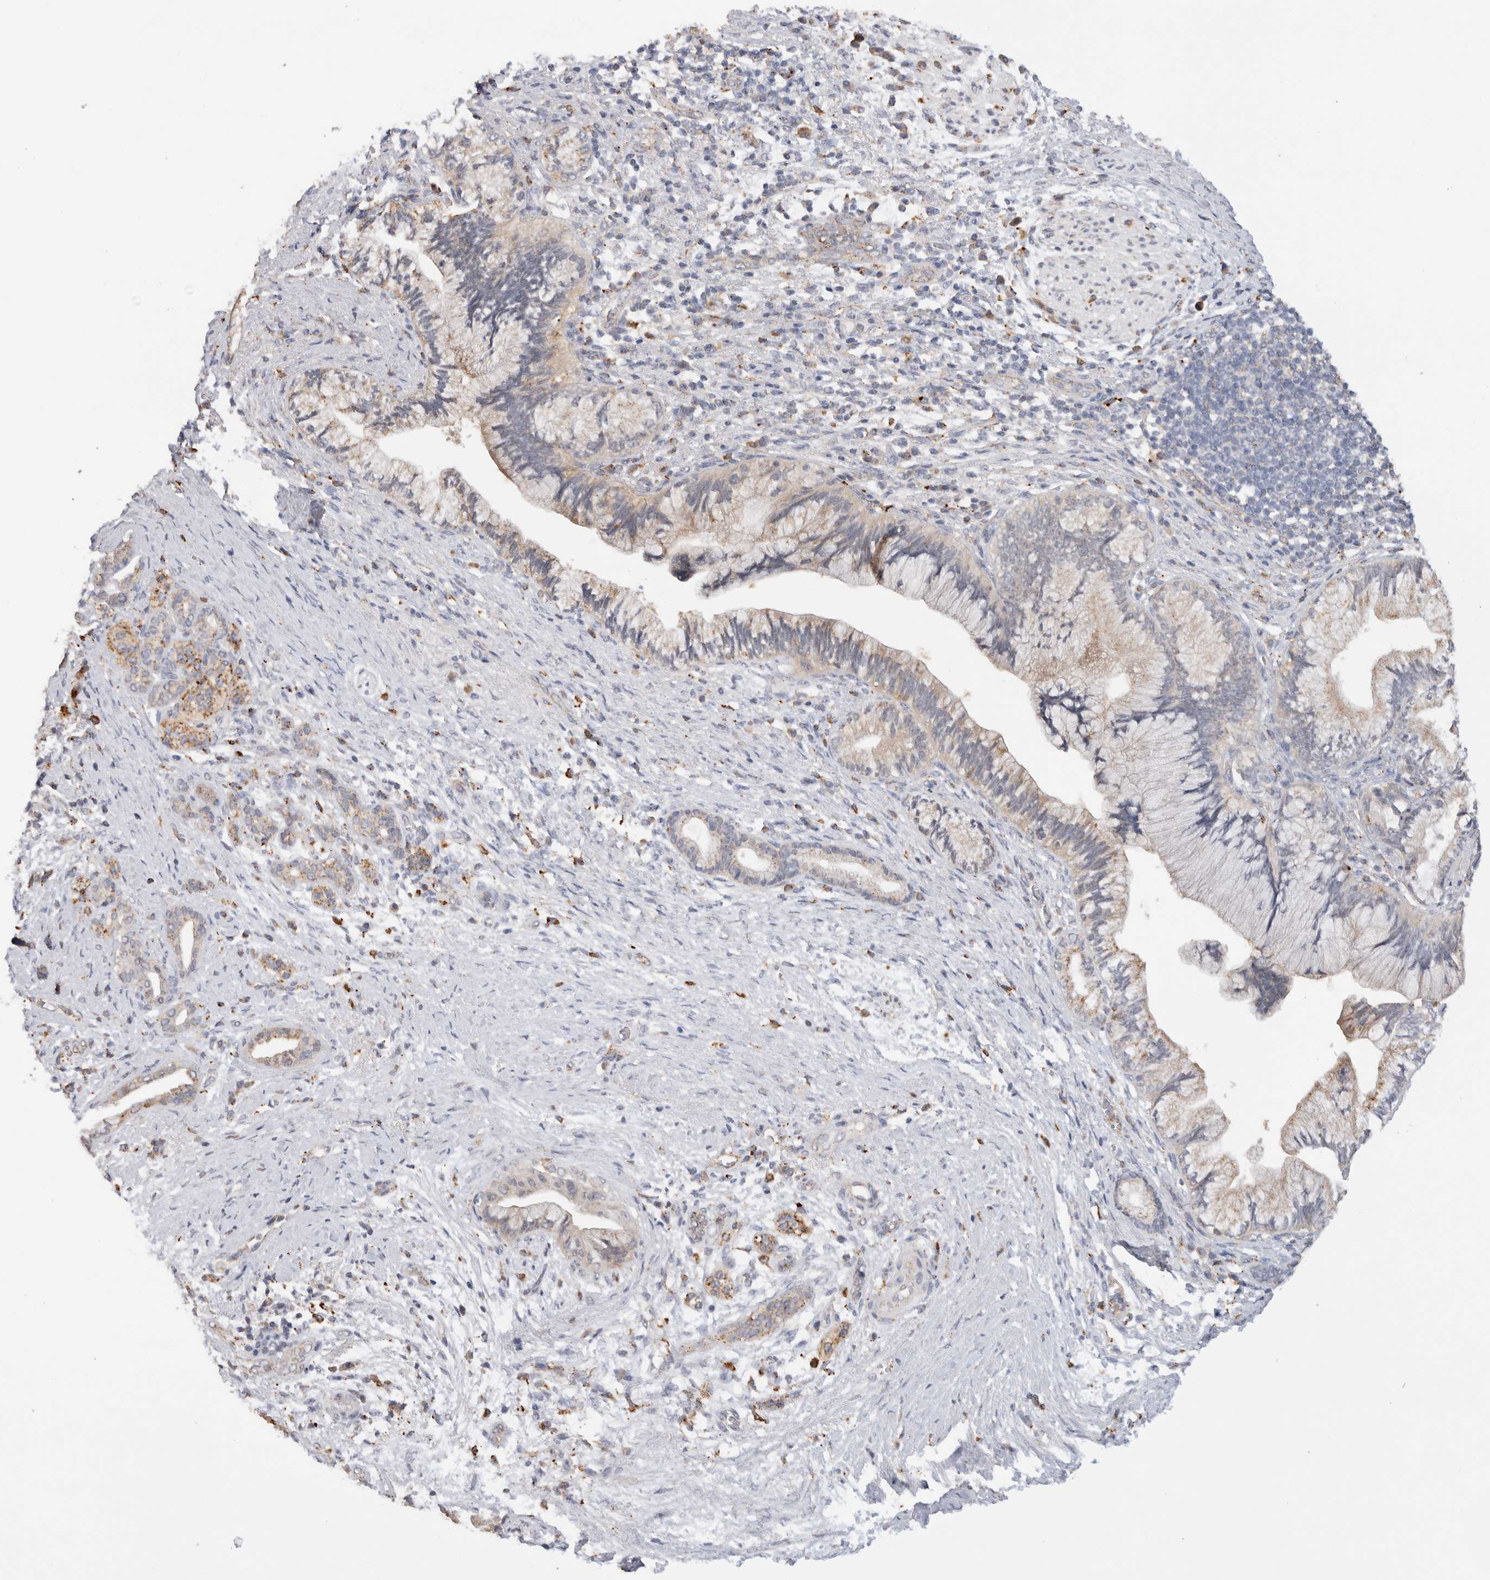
{"staining": {"intensity": "moderate", "quantity": "<25%", "location": "cytoplasmic/membranous"}, "tissue": "pancreatic cancer", "cell_type": "Tumor cells", "image_type": "cancer", "snomed": [{"axis": "morphology", "description": "Adenocarcinoma, NOS"}, {"axis": "topography", "description": "Pancreas"}], "caption": "Protein staining by IHC reveals moderate cytoplasmic/membranous expression in approximately <25% of tumor cells in pancreatic cancer (adenocarcinoma).", "gene": "GNS", "patient": {"sex": "male", "age": 59}}